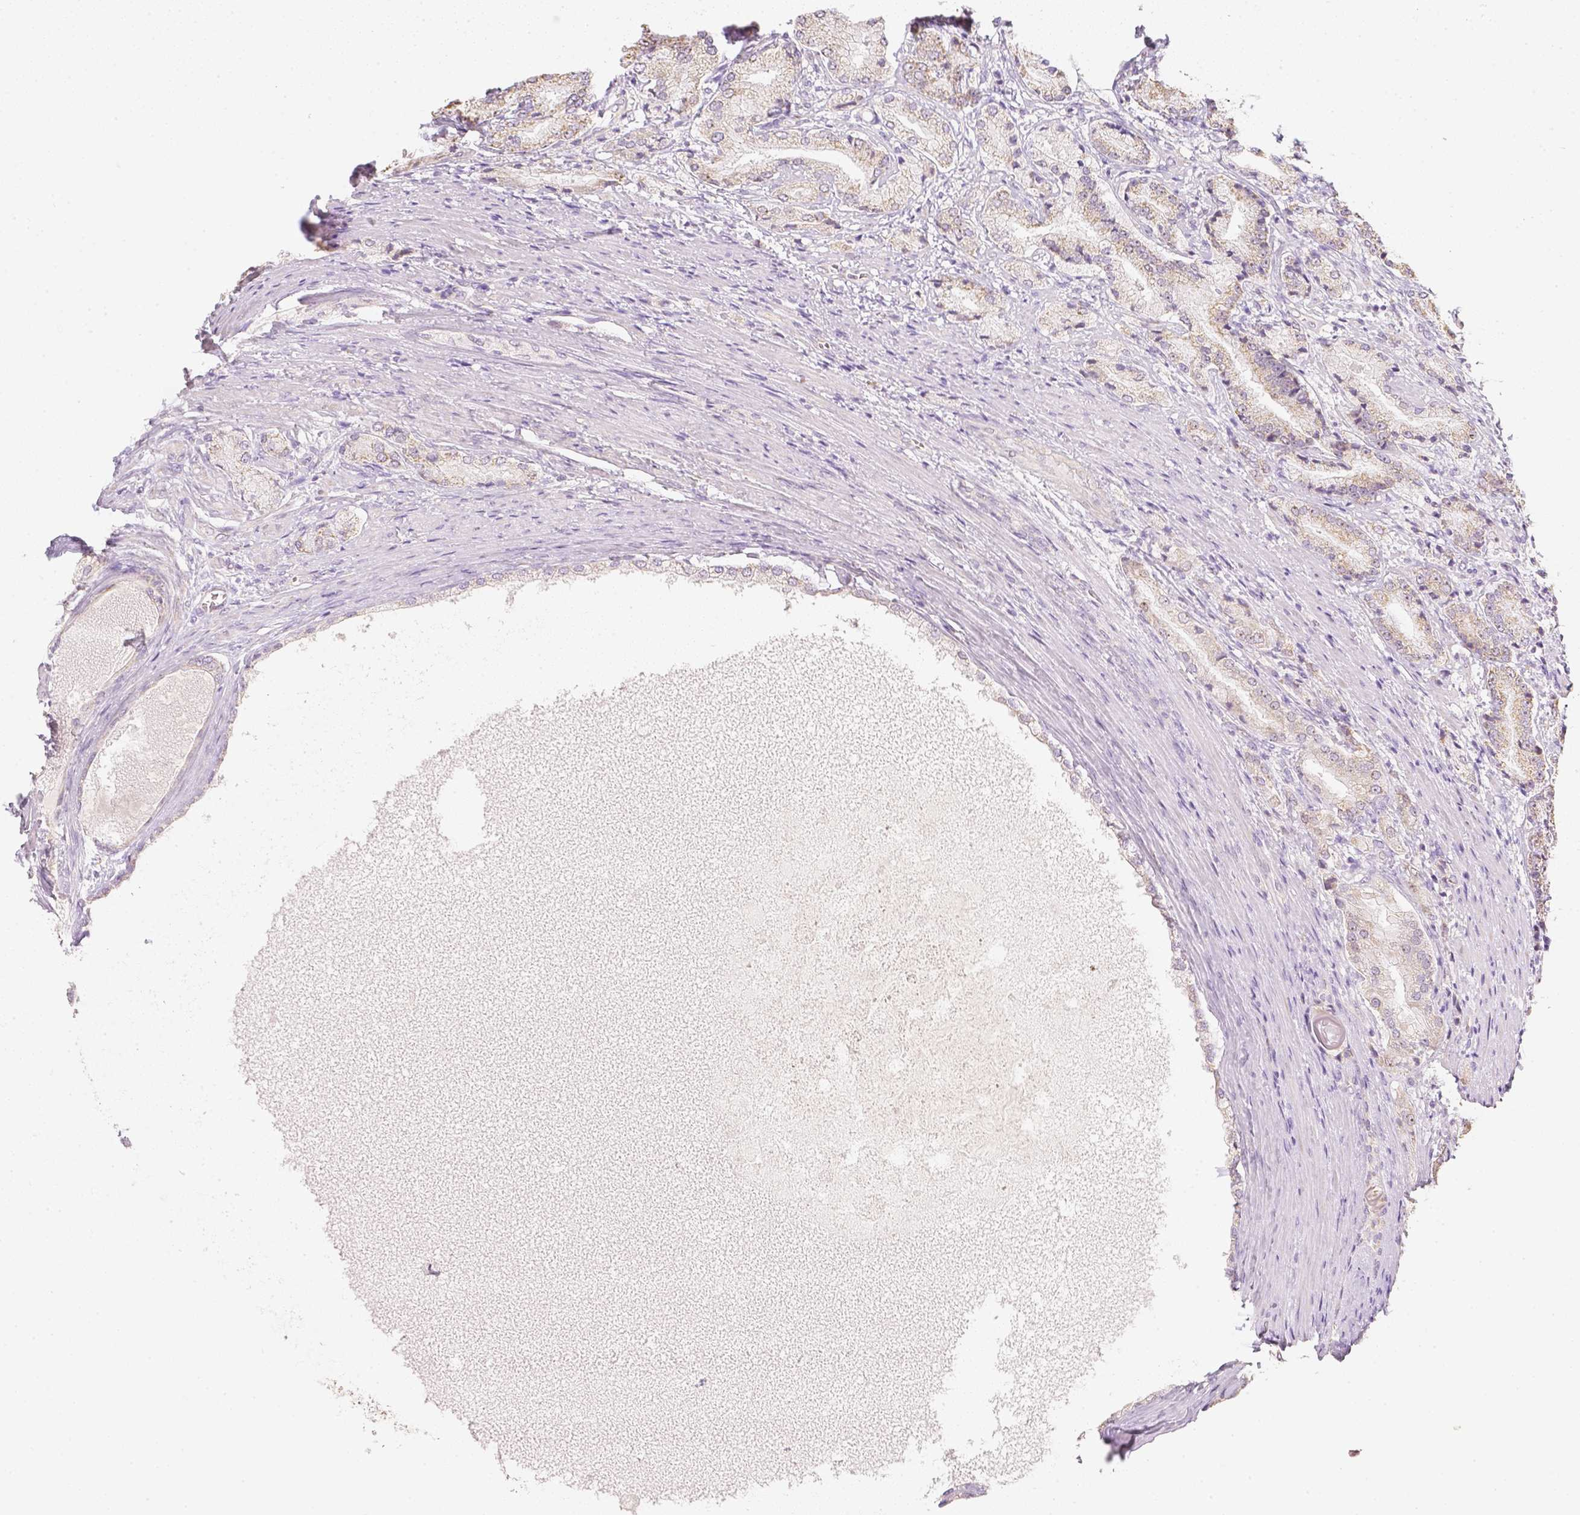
{"staining": {"intensity": "negative", "quantity": "none", "location": "none"}, "tissue": "prostate cancer", "cell_type": "Tumor cells", "image_type": "cancer", "snomed": [{"axis": "morphology", "description": "Adenocarcinoma, High grade"}, {"axis": "topography", "description": "Prostate and seminal vesicle, NOS"}], "caption": "Tumor cells show no significant protein positivity in prostate cancer.", "gene": "NVL", "patient": {"sex": "male", "age": 61}}